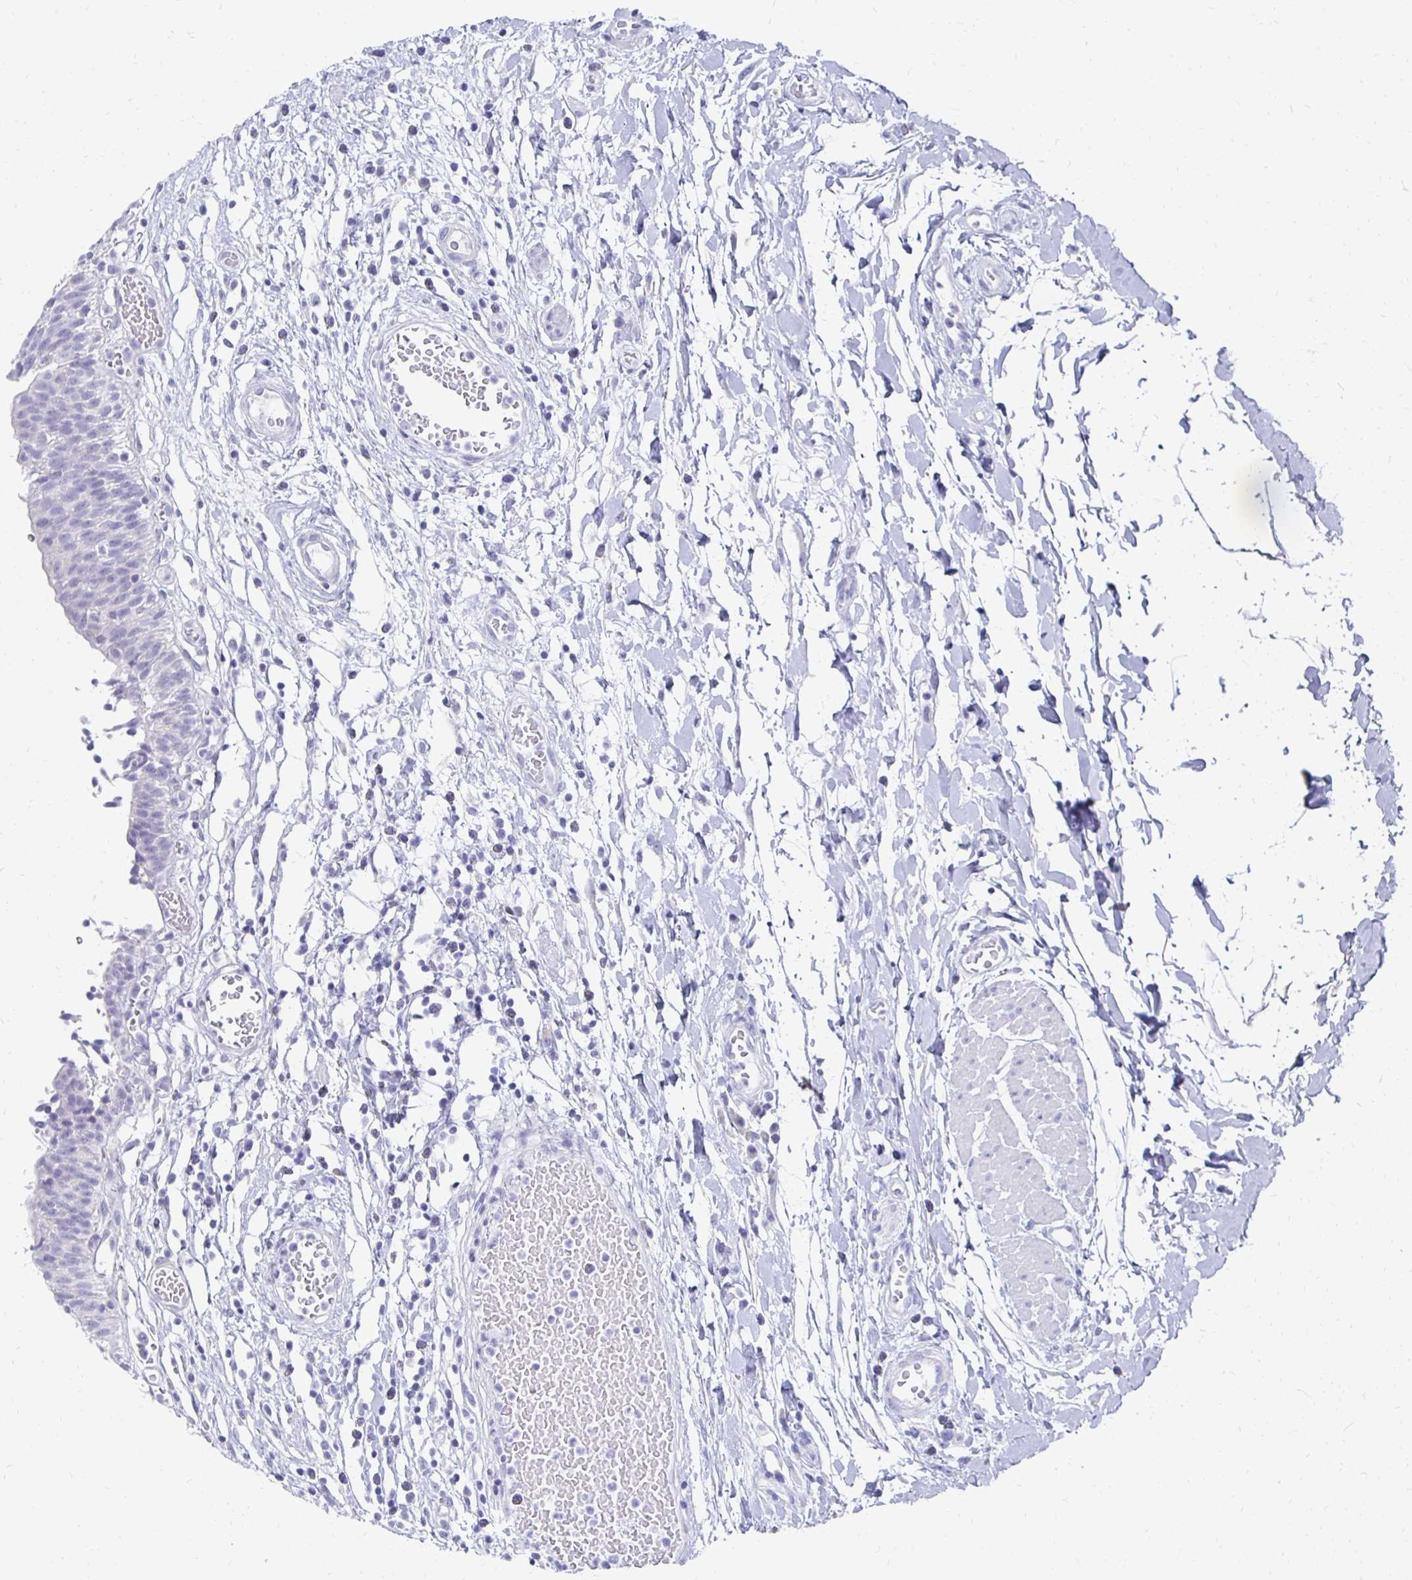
{"staining": {"intensity": "negative", "quantity": "none", "location": "none"}, "tissue": "urinary bladder", "cell_type": "Urothelial cells", "image_type": "normal", "snomed": [{"axis": "morphology", "description": "Normal tissue, NOS"}, {"axis": "topography", "description": "Urinary bladder"}], "caption": "This photomicrograph is of unremarkable urinary bladder stained with immunohistochemistry to label a protein in brown with the nuclei are counter-stained blue. There is no staining in urothelial cells. (Stains: DAB IHC with hematoxylin counter stain, Microscopy: brightfield microscopy at high magnification).", "gene": "SYCP3", "patient": {"sex": "male", "age": 64}}